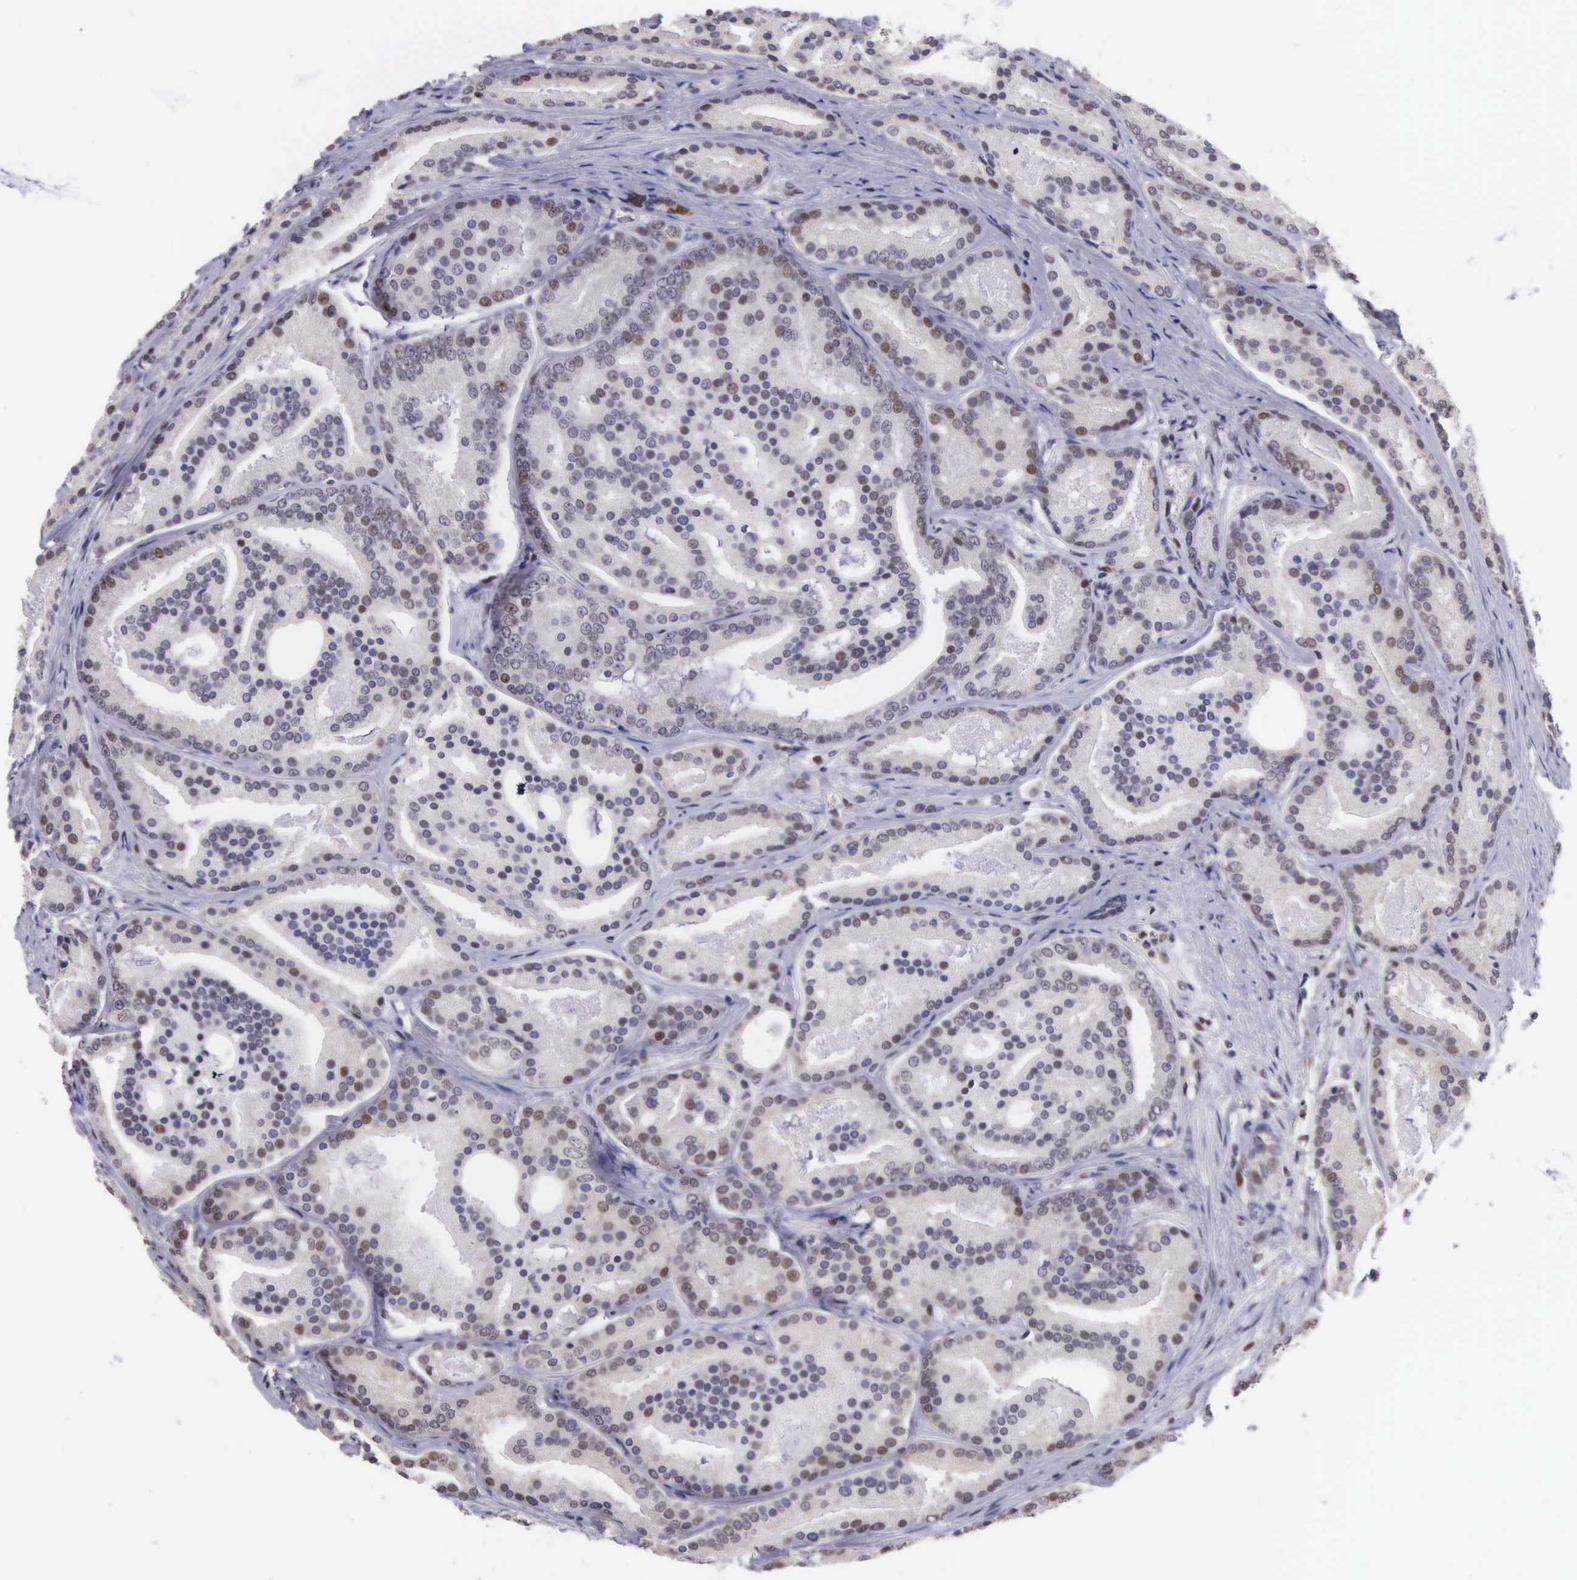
{"staining": {"intensity": "weak", "quantity": "<25%", "location": "cytoplasmic/membranous,nuclear"}, "tissue": "prostate cancer", "cell_type": "Tumor cells", "image_type": "cancer", "snomed": [{"axis": "morphology", "description": "Adenocarcinoma, High grade"}, {"axis": "topography", "description": "Prostate"}], "caption": "This is an immunohistochemistry histopathology image of human adenocarcinoma (high-grade) (prostate). There is no staining in tumor cells.", "gene": "SLC25A21", "patient": {"sex": "male", "age": 64}}